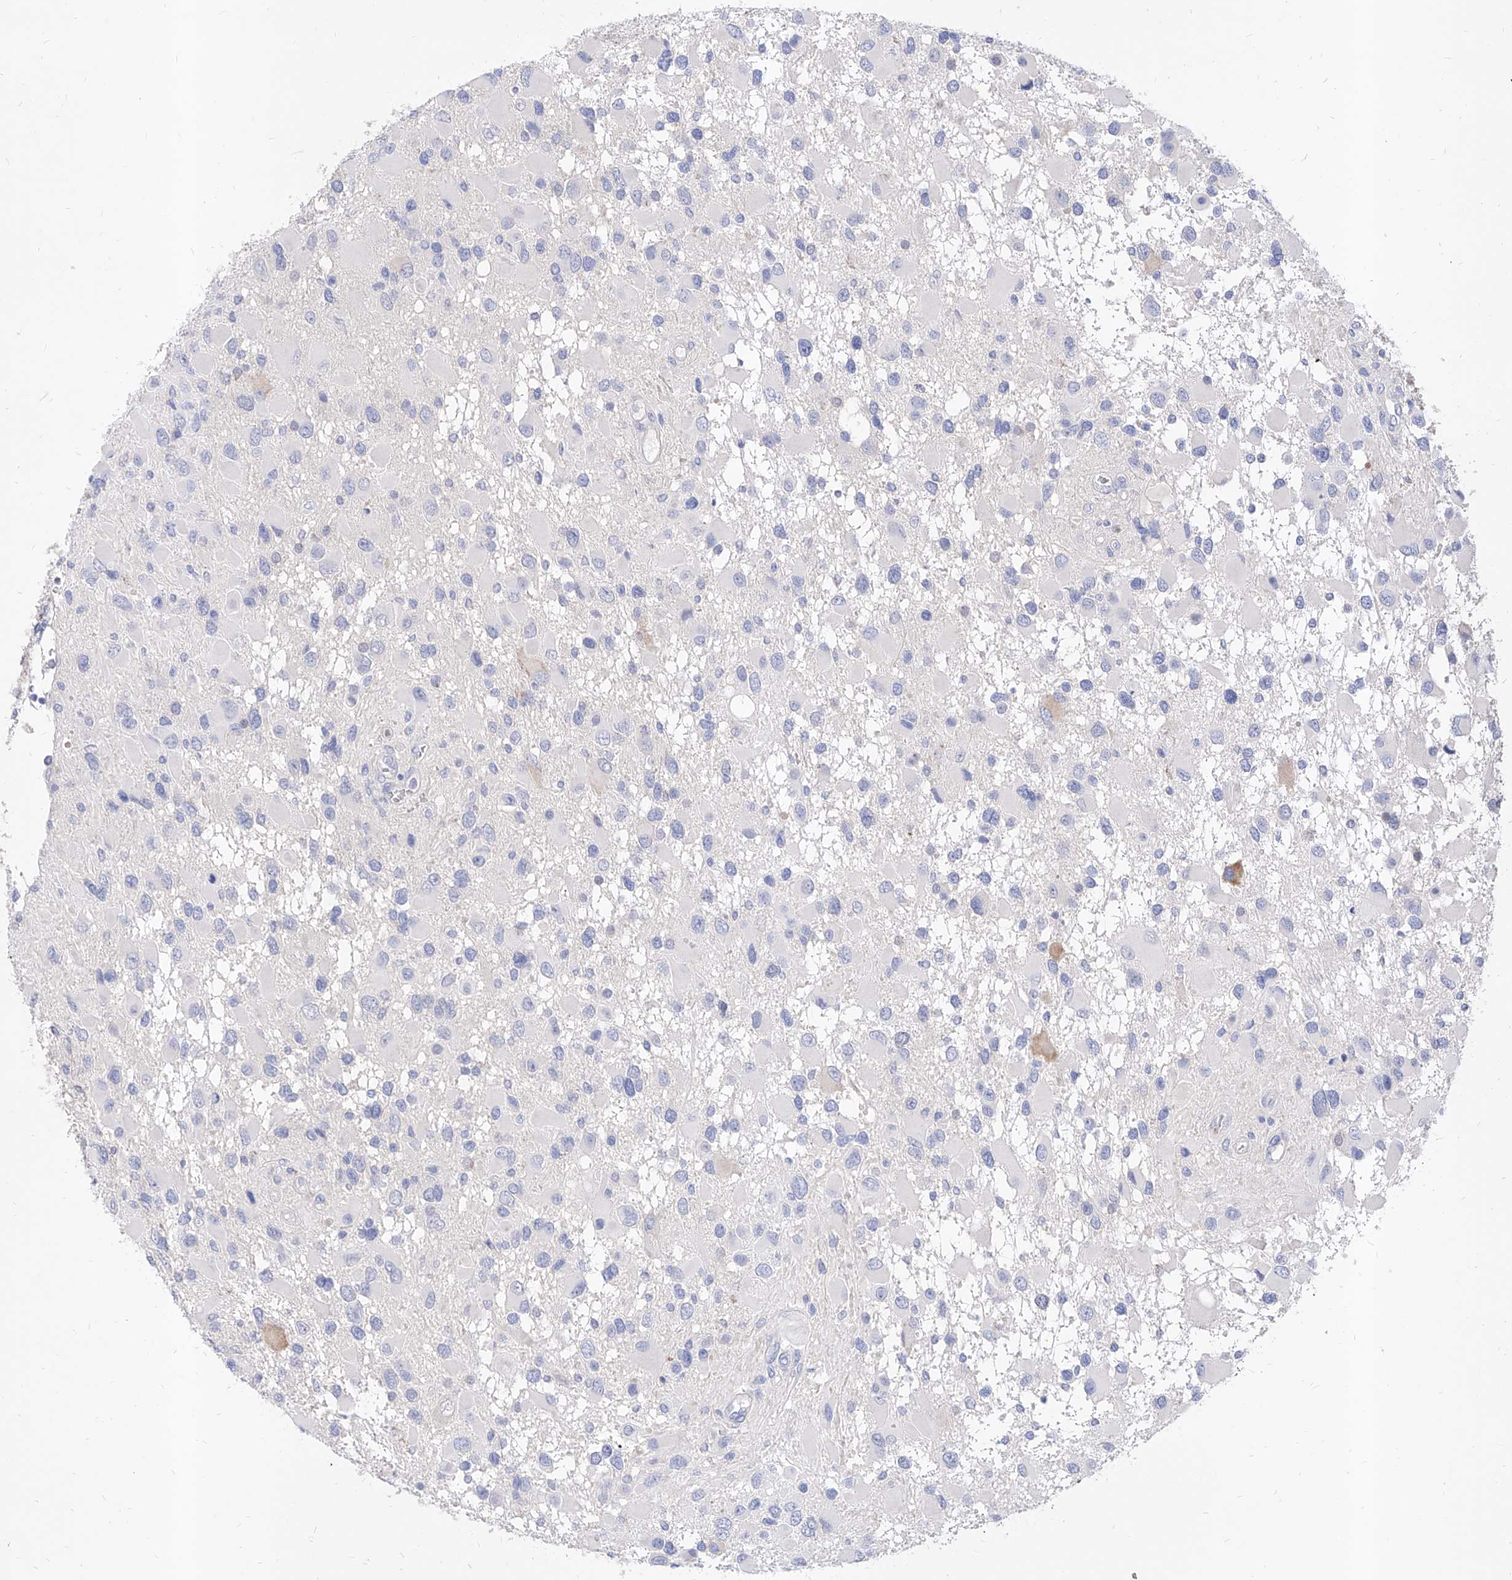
{"staining": {"intensity": "negative", "quantity": "none", "location": "none"}, "tissue": "glioma", "cell_type": "Tumor cells", "image_type": "cancer", "snomed": [{"axis": "morphology", "description": "Glioma, malignant, High grade"}, {"axis": "topography", "description": "Brain"}], "caption": "A high-resolution micrograph shows immunohistochemistry staining of glioma, which displays no significant expression in tumor cells.", "gene": "VAX1", "patient": {"sex": "male", "age": 53}}